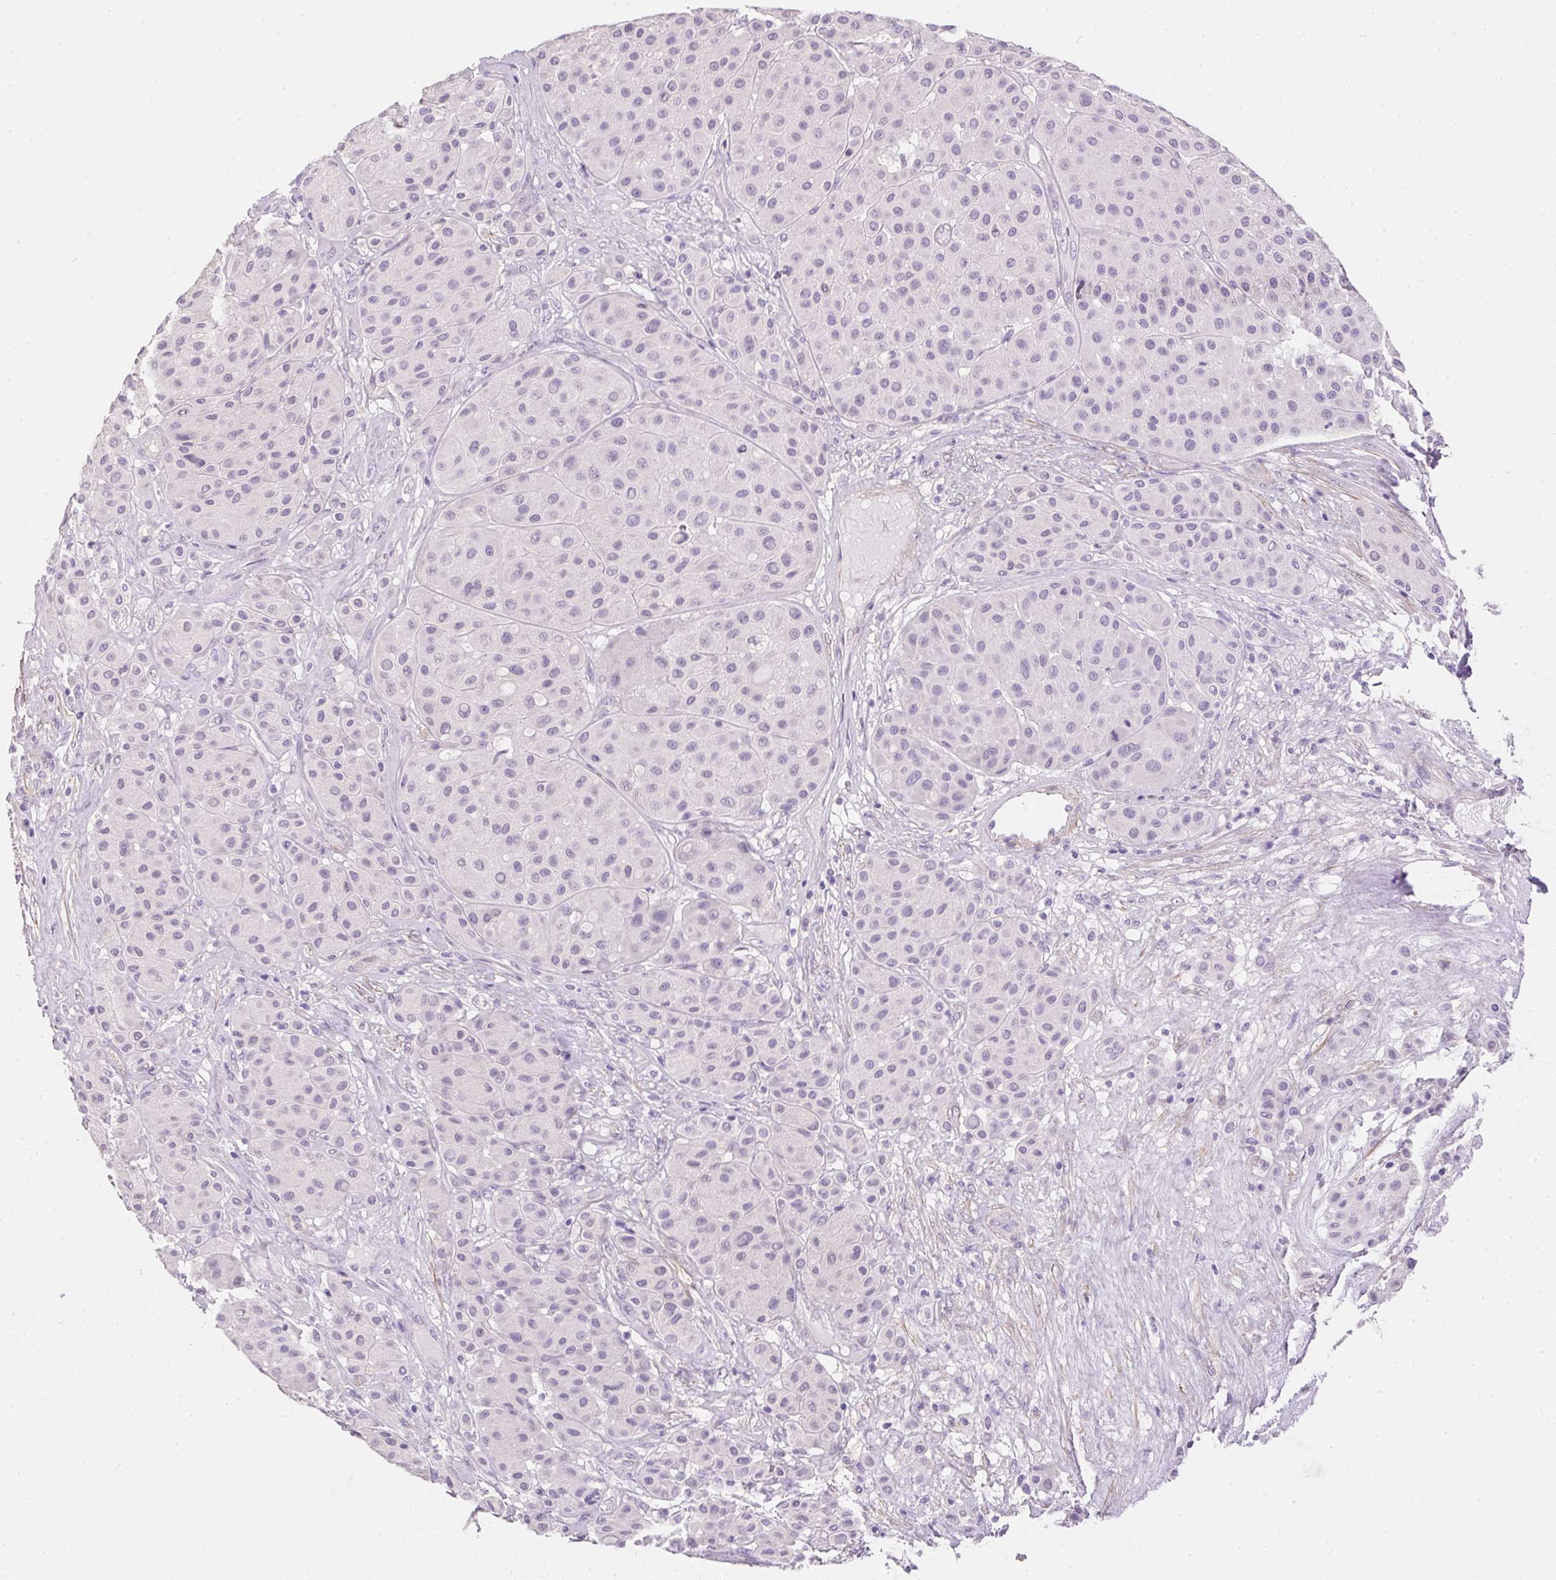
{"staining": {"intensity": "negative", "quantity": "none", "location": "none"}, "tissue": "melanoma", "cell_type": "Tumor cells", "image_type": "cancer", "snomed": [{"axis": "morphology", "description": "Malignant melanoma, Metastatic site"}, {"axis": "topography", "description": "Smooth muscle"}], "caption": "High magnification brightfield microscopy of melanoma stained with DAB (brown) and counterstained with hematoxylin (blue): tumor cells show no significant staining.", "gene": "KCNE2", "patient": {"sex": "male", "age": 41}}